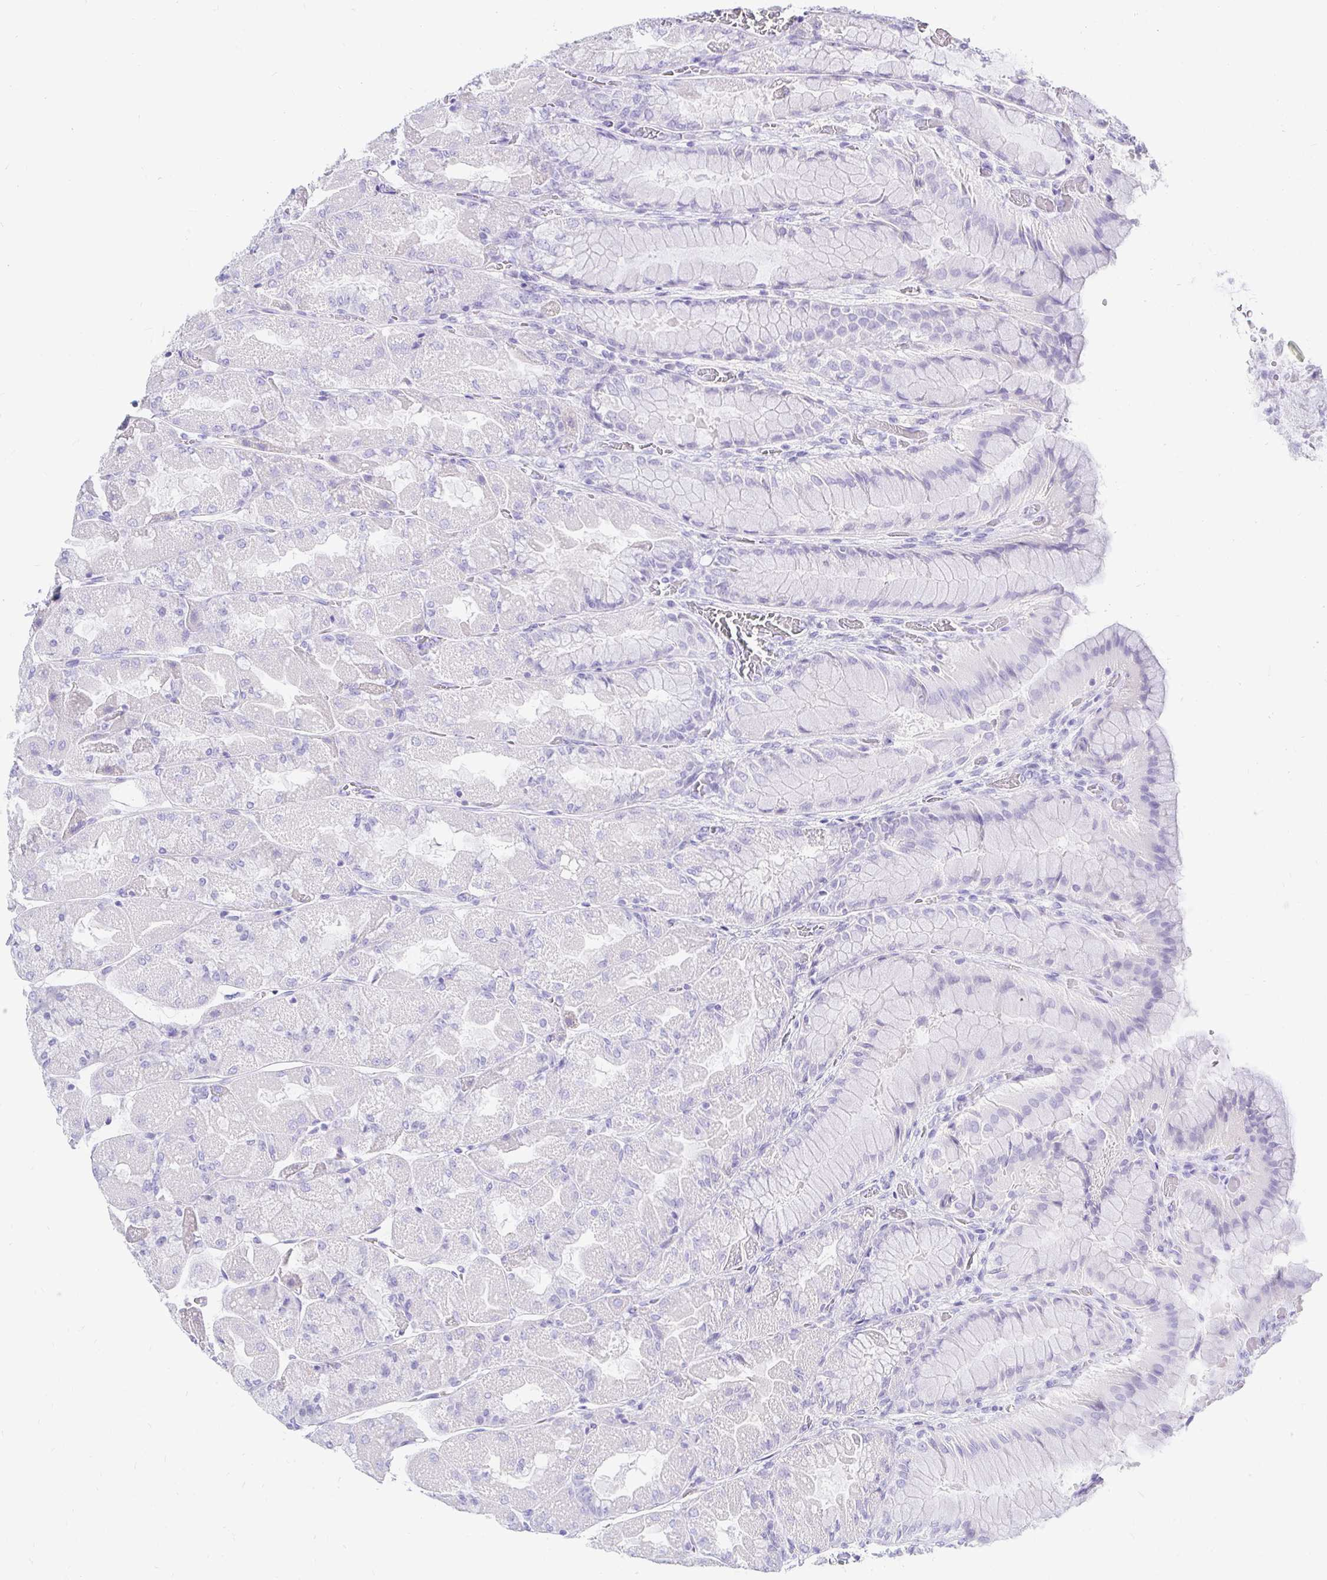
{"staining": {"intensity": "negative", "quantity": "none", "location": "none"}, "tissue": "stomach", "cell_type": "Glandular cells", "image_type": "normal", "snomed": [{"axis": "morphology", "description": "Normal tissue, NOS"}, {"axis": "topography", "description": "Stomach"}], "caption": "This is a image of IHC staining of benign stomach, which shows no staining in glandular cells. (Brightfield microscopy of DAB IHC at high magnification).", "gene": "NR2E1", "patient": {"sex": "female", "age": 61}}